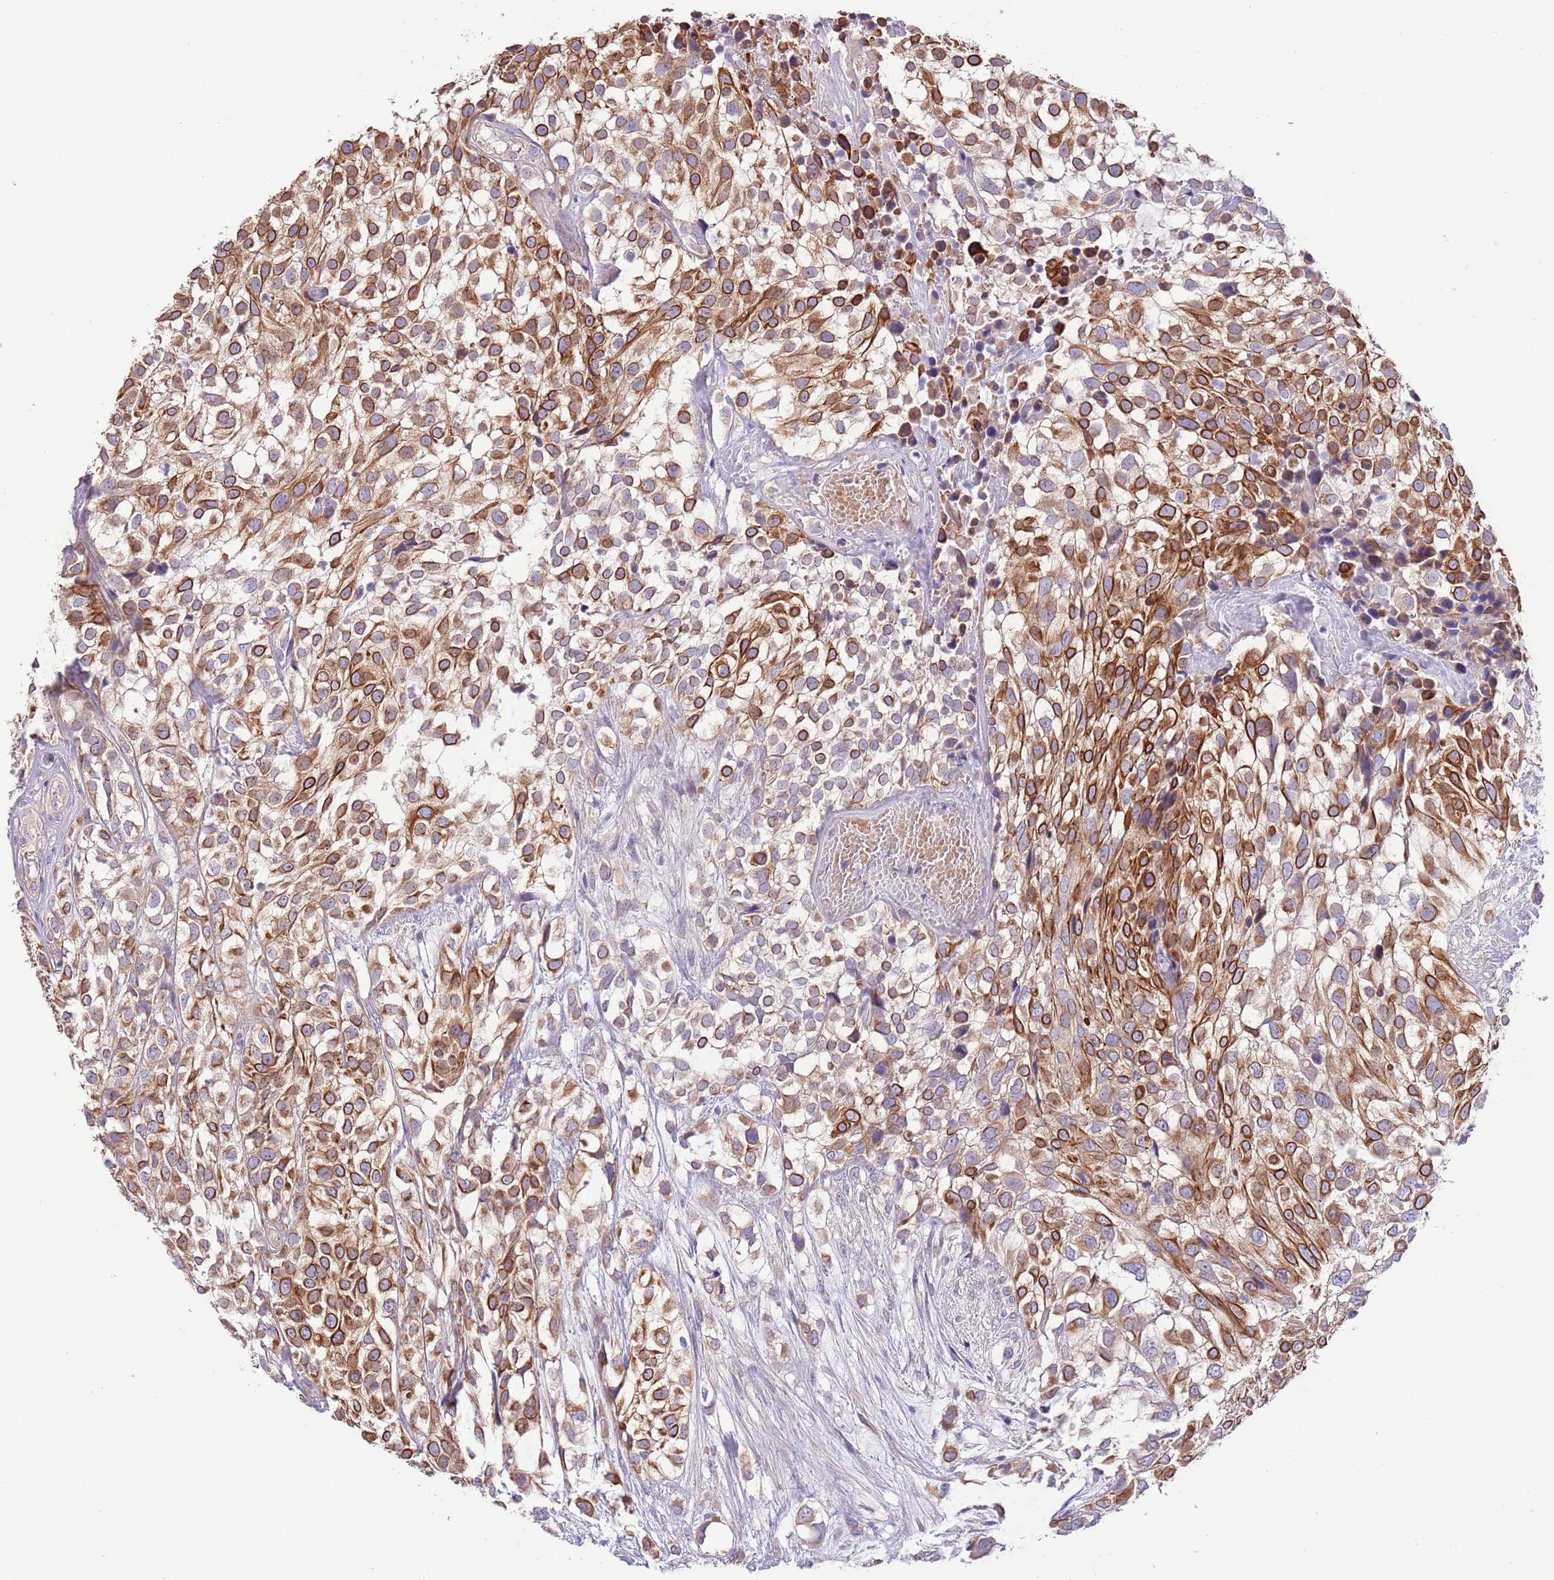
{"staining": {"intensity": "strong", "quantity": ">75%", "location": "cytoplasmic/membranous"}, "tissue": "urothelial cancer", "cell_type": "Tumor cells", "image_type": "cancer", "snomed": [{"axis": "morphology", "description": "Urothelial carcinoma, High grade"}, {"axis": "topography", "description": "Urinary bladder"}], "caption": "Tumor cells show high levels of strong cytoplasmic/membranous staining in approximately >75% of cells in human urothelial carcinoma (high-grade).", "gene": "ZNF658", "patient": {"sex": "male", "age": 56}}